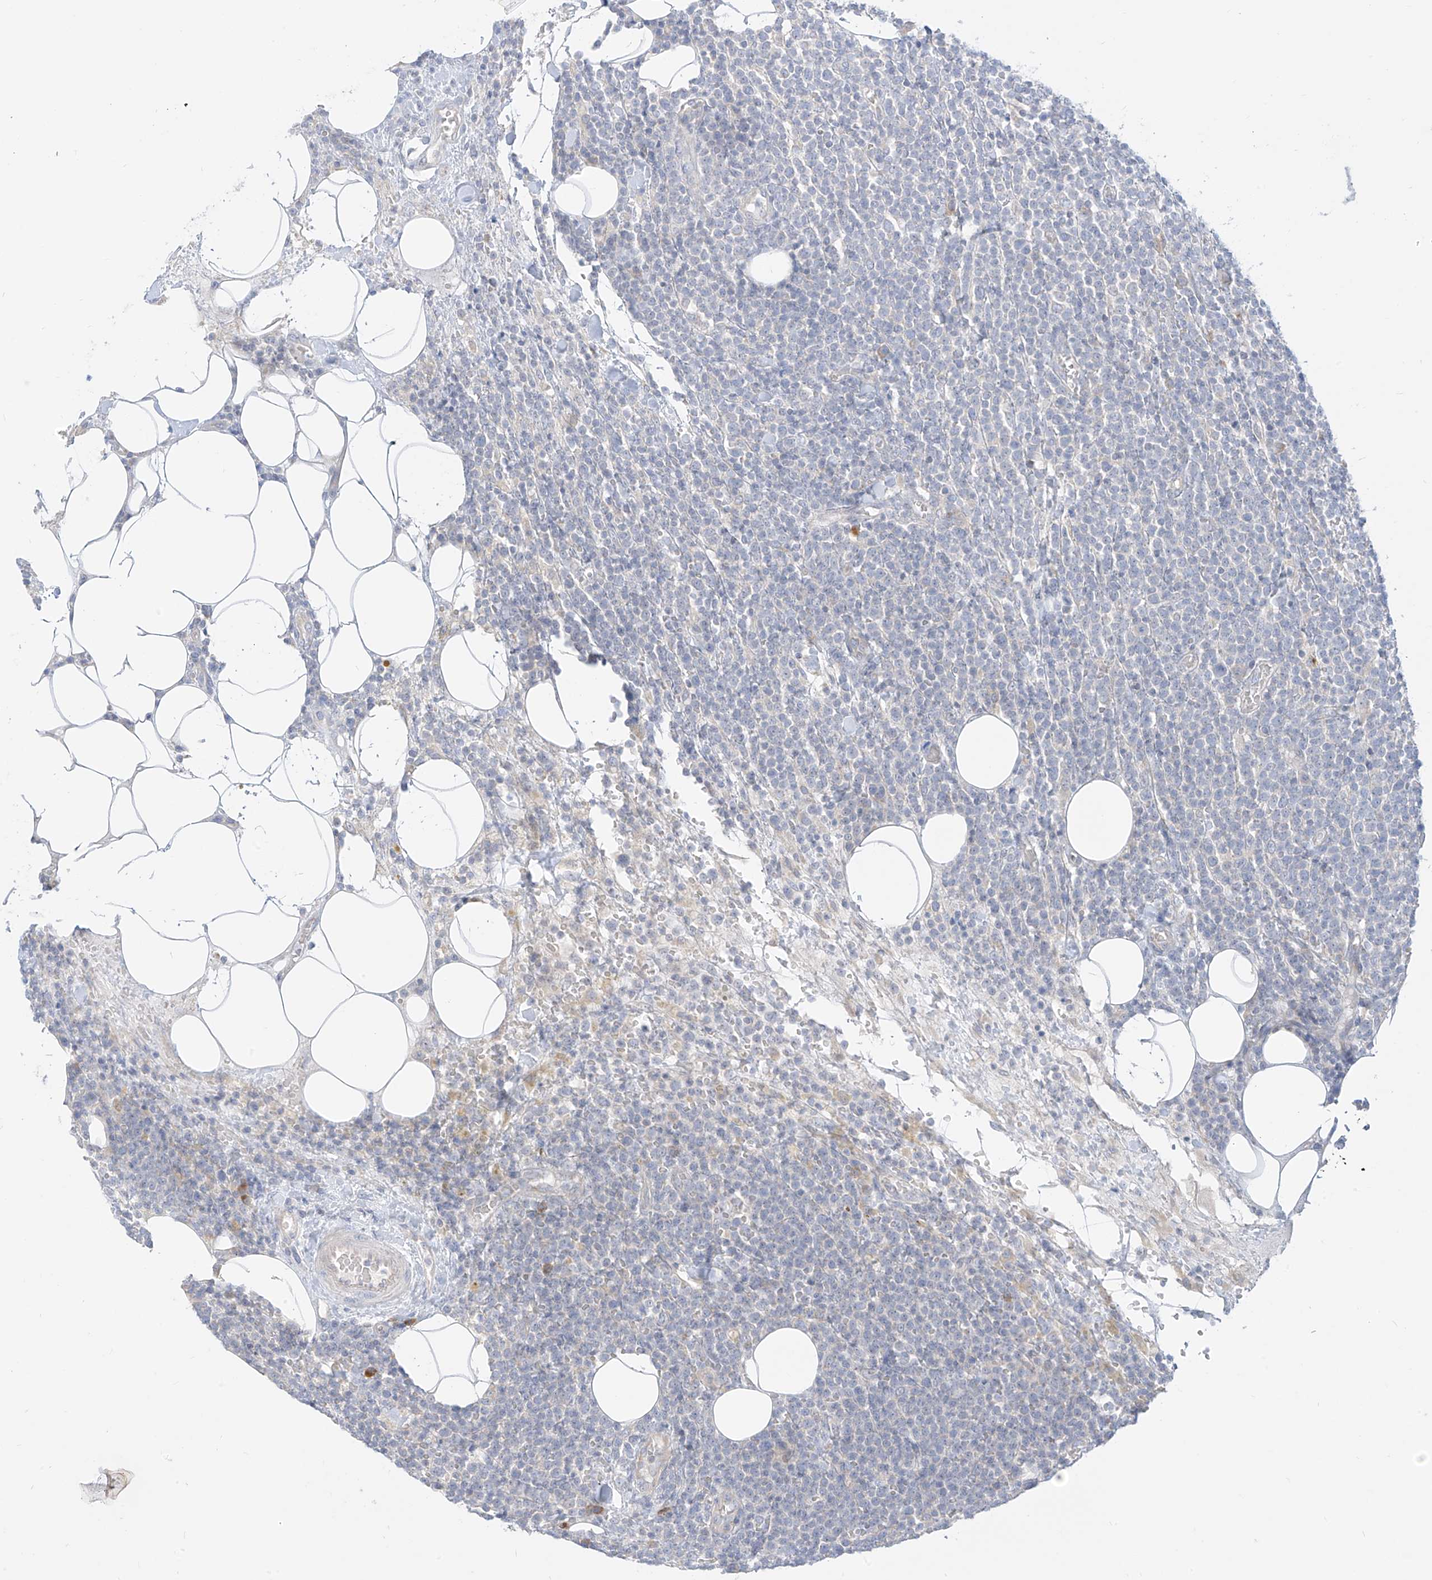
{"staining": {"intensity": "negative", "quantity": "none", "location": "none"}, "tissue": "lymphoma", "cell_type": "Tumor cells", "image_type": "cancer", "snomed": [{"axis": "morphology", "description": "Malignant lymphoma, non-Hodgkin's type, High grade"}, {"axis": "topography", "description": "Lymph node"}], "caption": "Lymphoma was stained to show a protein in brown. There is no significant staining in tumor cells.", "gene": "SYTL3", "patient": {"sex": "male", "age": 61}}